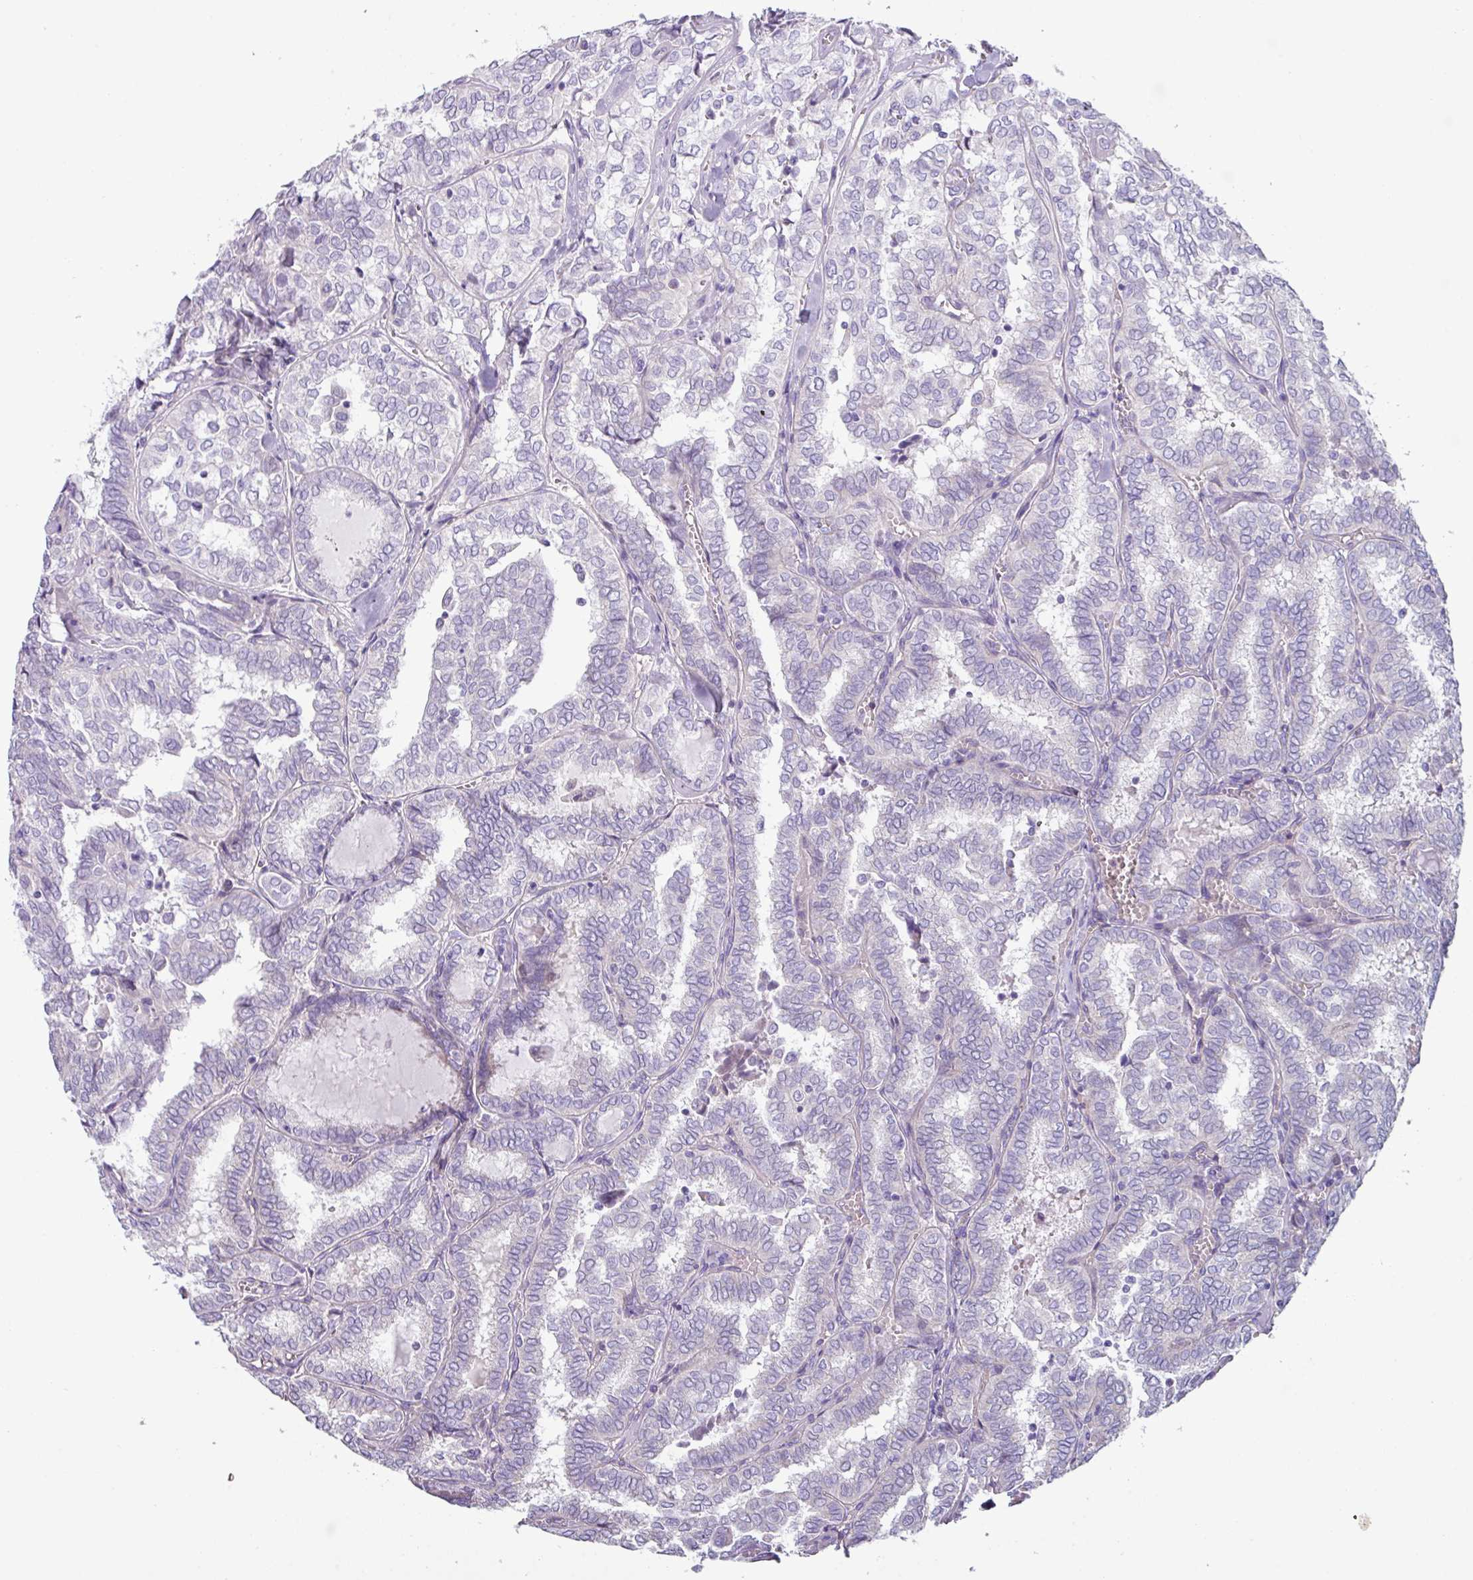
{"staining": {"intensity": "negative", "quantity": "none", "location": "none"}, "tissue": "thyroid cancer", "cell_type": "Tumor cells", "image_type": "cancer", "snomed": [{"axis": "morphology", "description": "Papillary adenocarcinoma, NOS"}, {"axis": "topography", "description": "Thyroid gland"}], "caption": "DAB immunohistochemical staining of human papillary adenocarcinoma (thyroid) exhibits no significant staining in tumor cells.", "gene": "RGS16", "patient": {"sex": "female", "age": 30}}